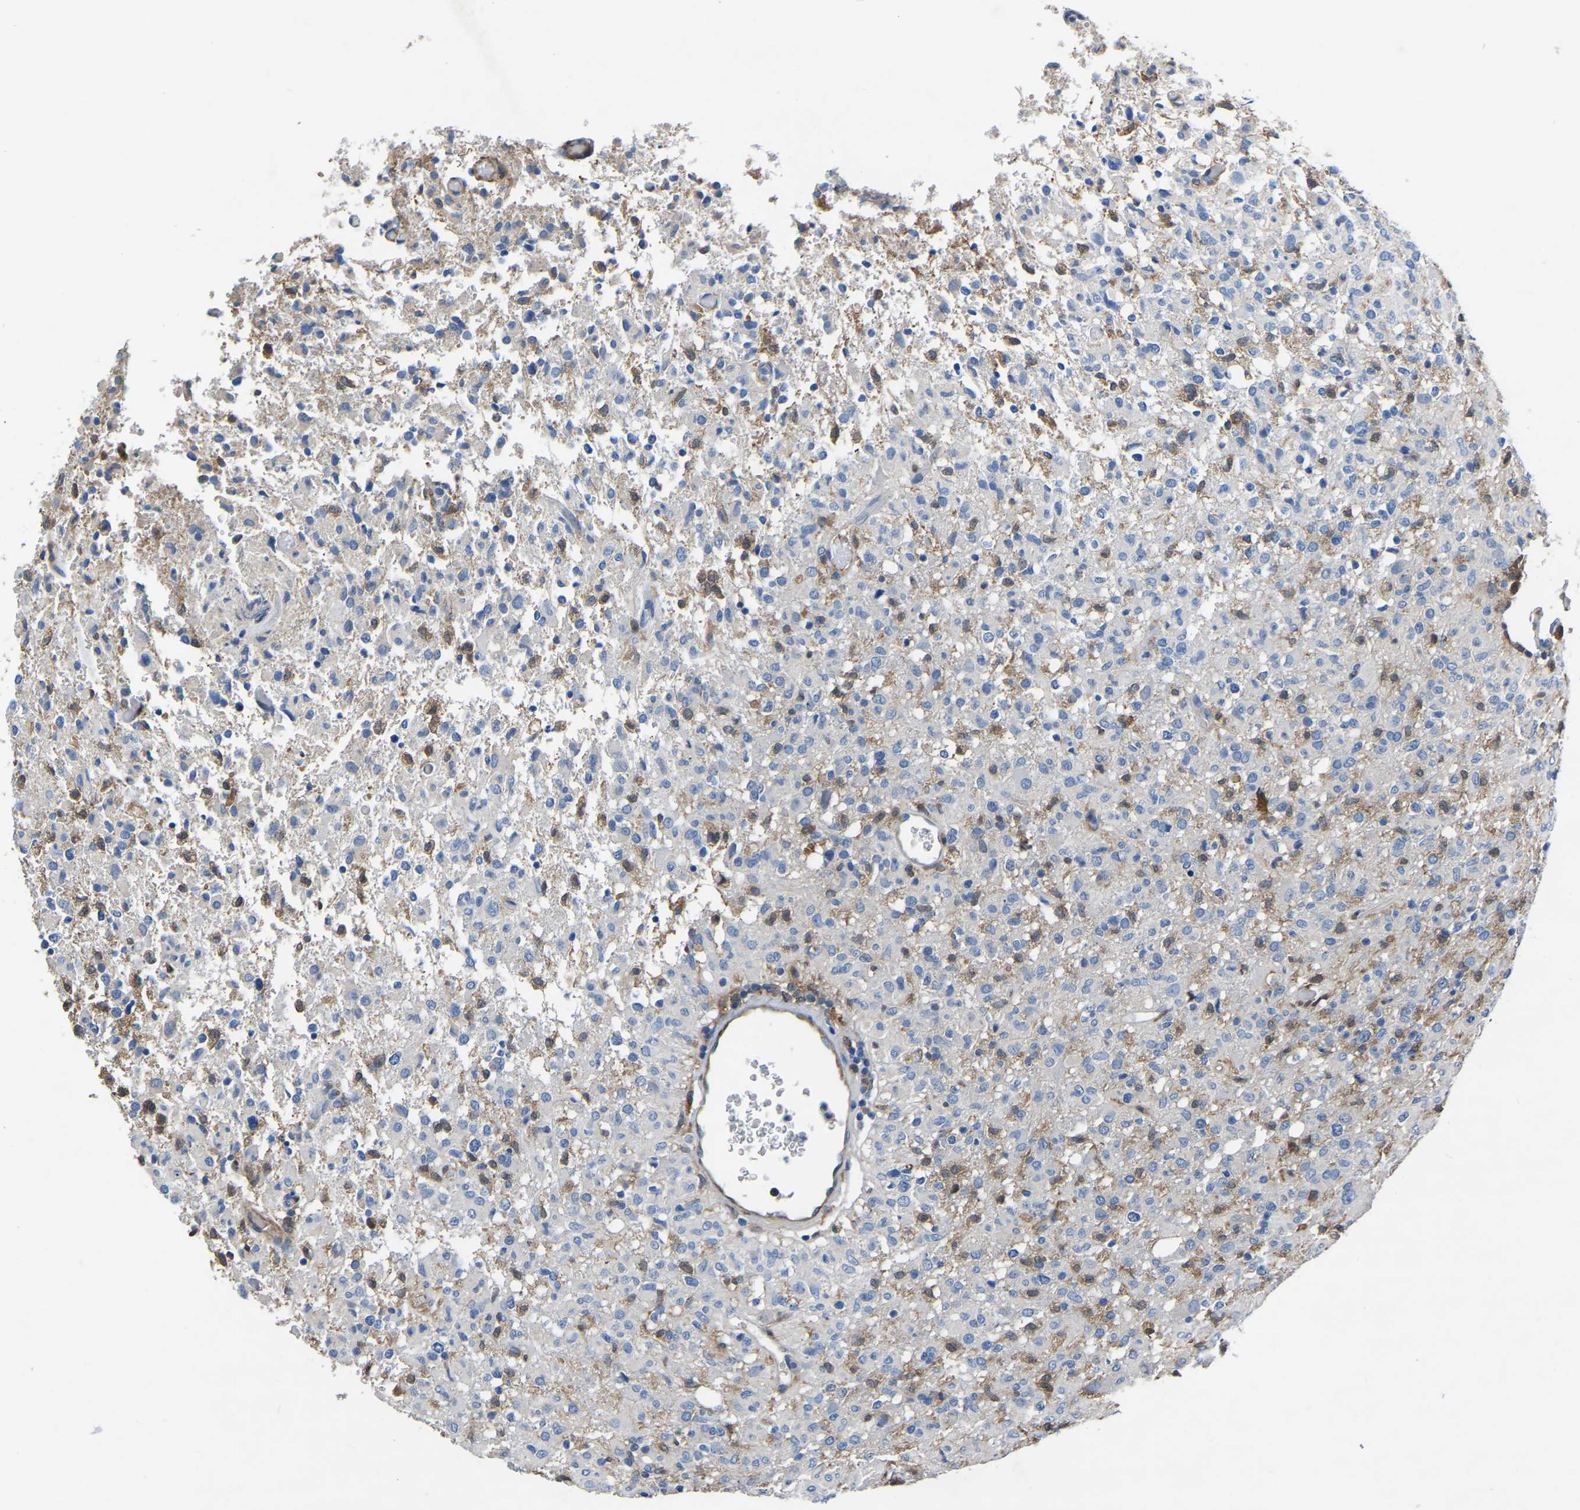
{"staining": {"intensity": "negative", "quantity": "none", "location": "none"}, "tissue": "glioma", "cell_type": "Tumor cells", "image_type": "cancer", "snomed": [{"axis": "morphology", "description": "Glioma, malignant, High grade"}, {"axis": "topography", "description": "Brain"}], "caption": "This image is of glioma stained with IHC to label a protein in brown with the nuclei are counter-stained blue. There is no staining in tumor cells.", "gene": "ATG2B", "patient": {"sex": "female", "age": 57}}